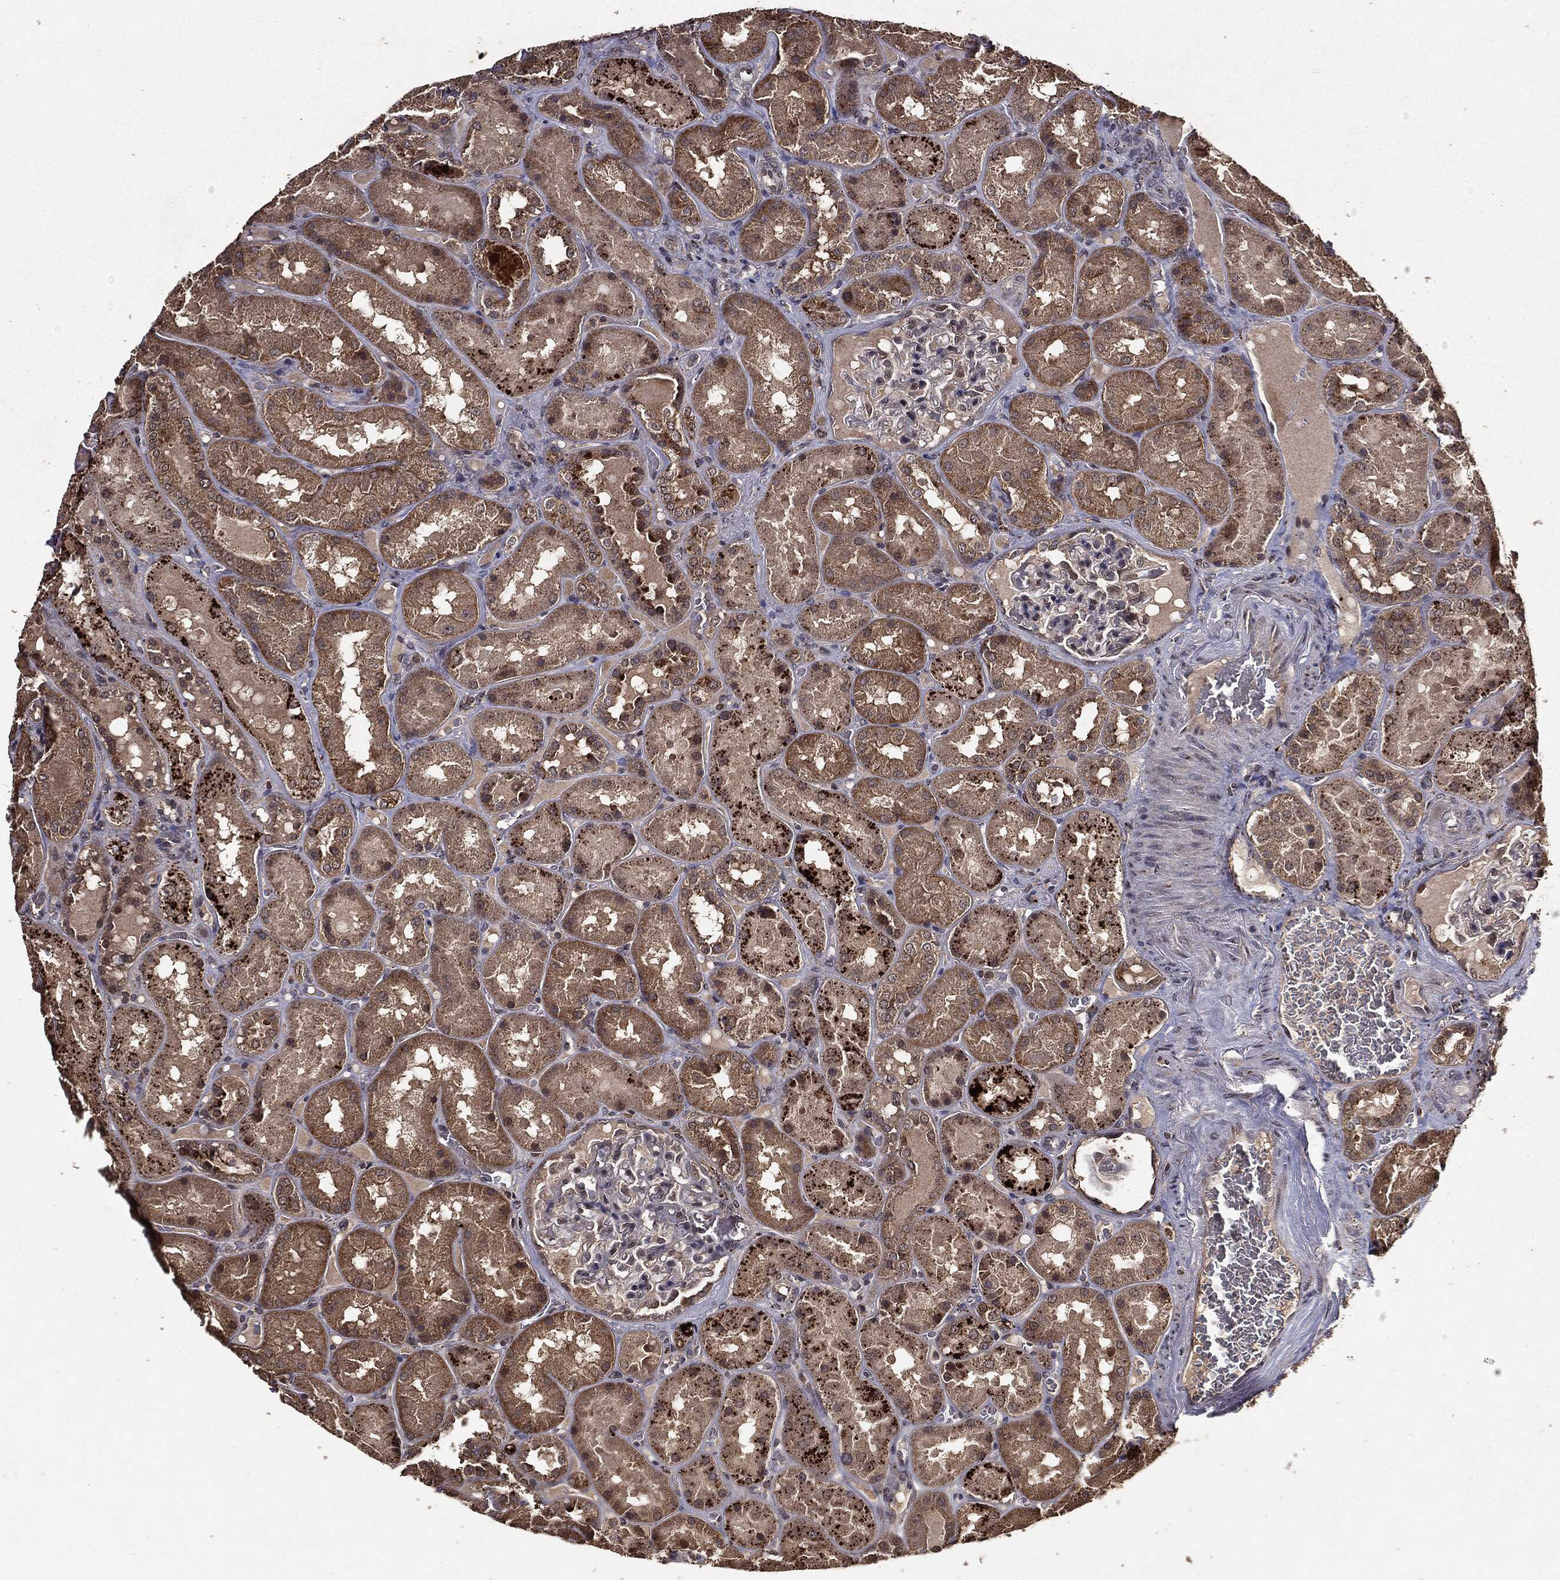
{"staining": {"intensity": "moderate", "quantity": "<25%", "location": "cytoplasmic/membranous"}, "tissue": "kidney", "cell_type": "Cells in glomeruli", "image_type": "normal", "snomed": [{"axis": "morphology", "description": "Normal tissue, NOS"}, {"axis": "topography", "description": "Kidney"}], "caption": "DAB (3,3'-diaminobenzidine) immunohistochemical staining of benign kidney demonstrates moderate cytoplasmic/membranous protein positivity in approximately <25% of cells in glomeruli.", "gene": "MTOR", "patient": {"sex": "male", "age": 73}}